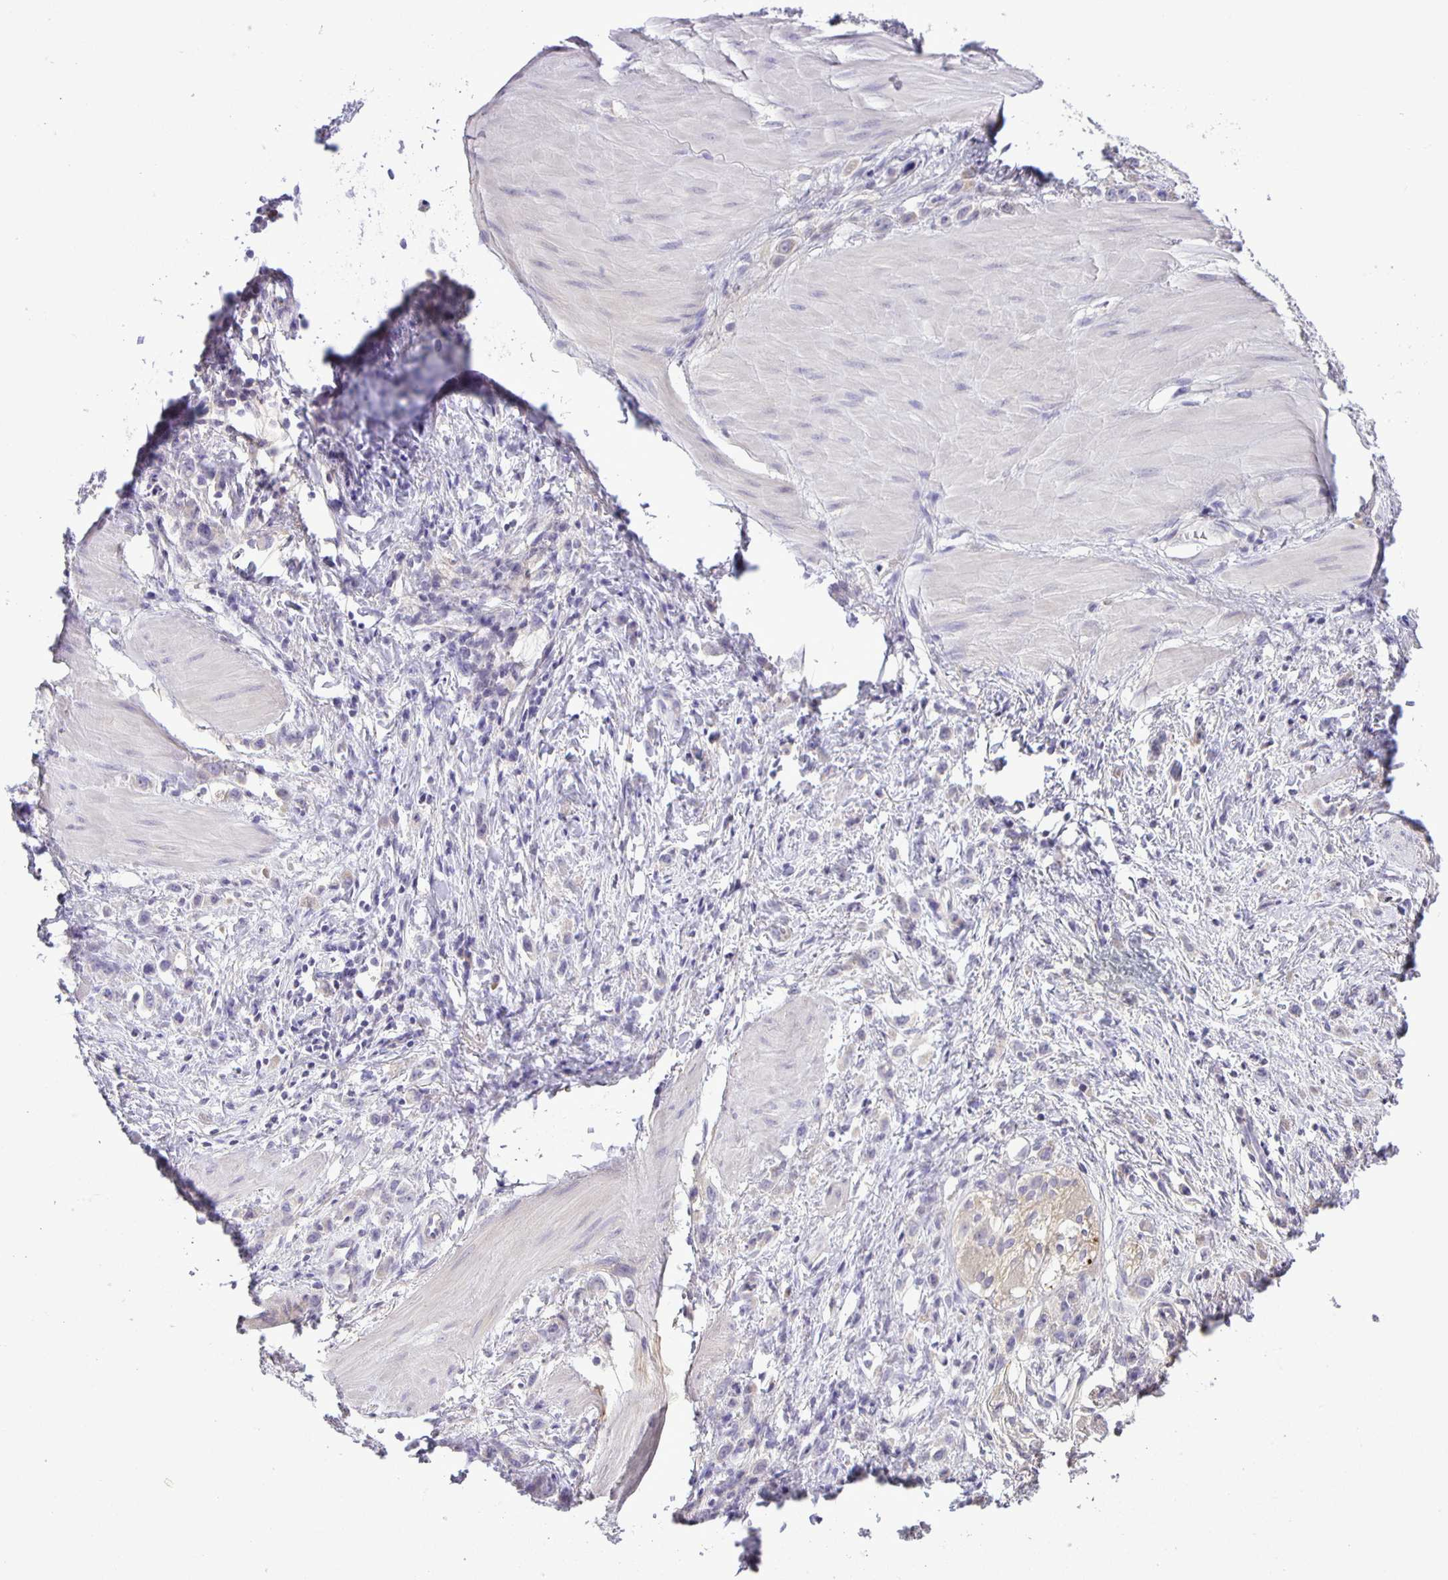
{"staining": {"intensity": "negative", "quantity": "none", "location": "none"}, "tissue": "stomach cancer", "cell_type": "Tumor cells", "image_type": "cancer", "snomed": [{"axis": "morphology", "description": "Adenocarcinoma, NOS"}, {"axis": "topography", "description": "Stomach"}], "caption": "The histopathology image exhibits no staining of tumor cells in adenocarcinoma (stomach).", "gene": "ADCK1", "patient": {"sex": "male", "age": 47}}